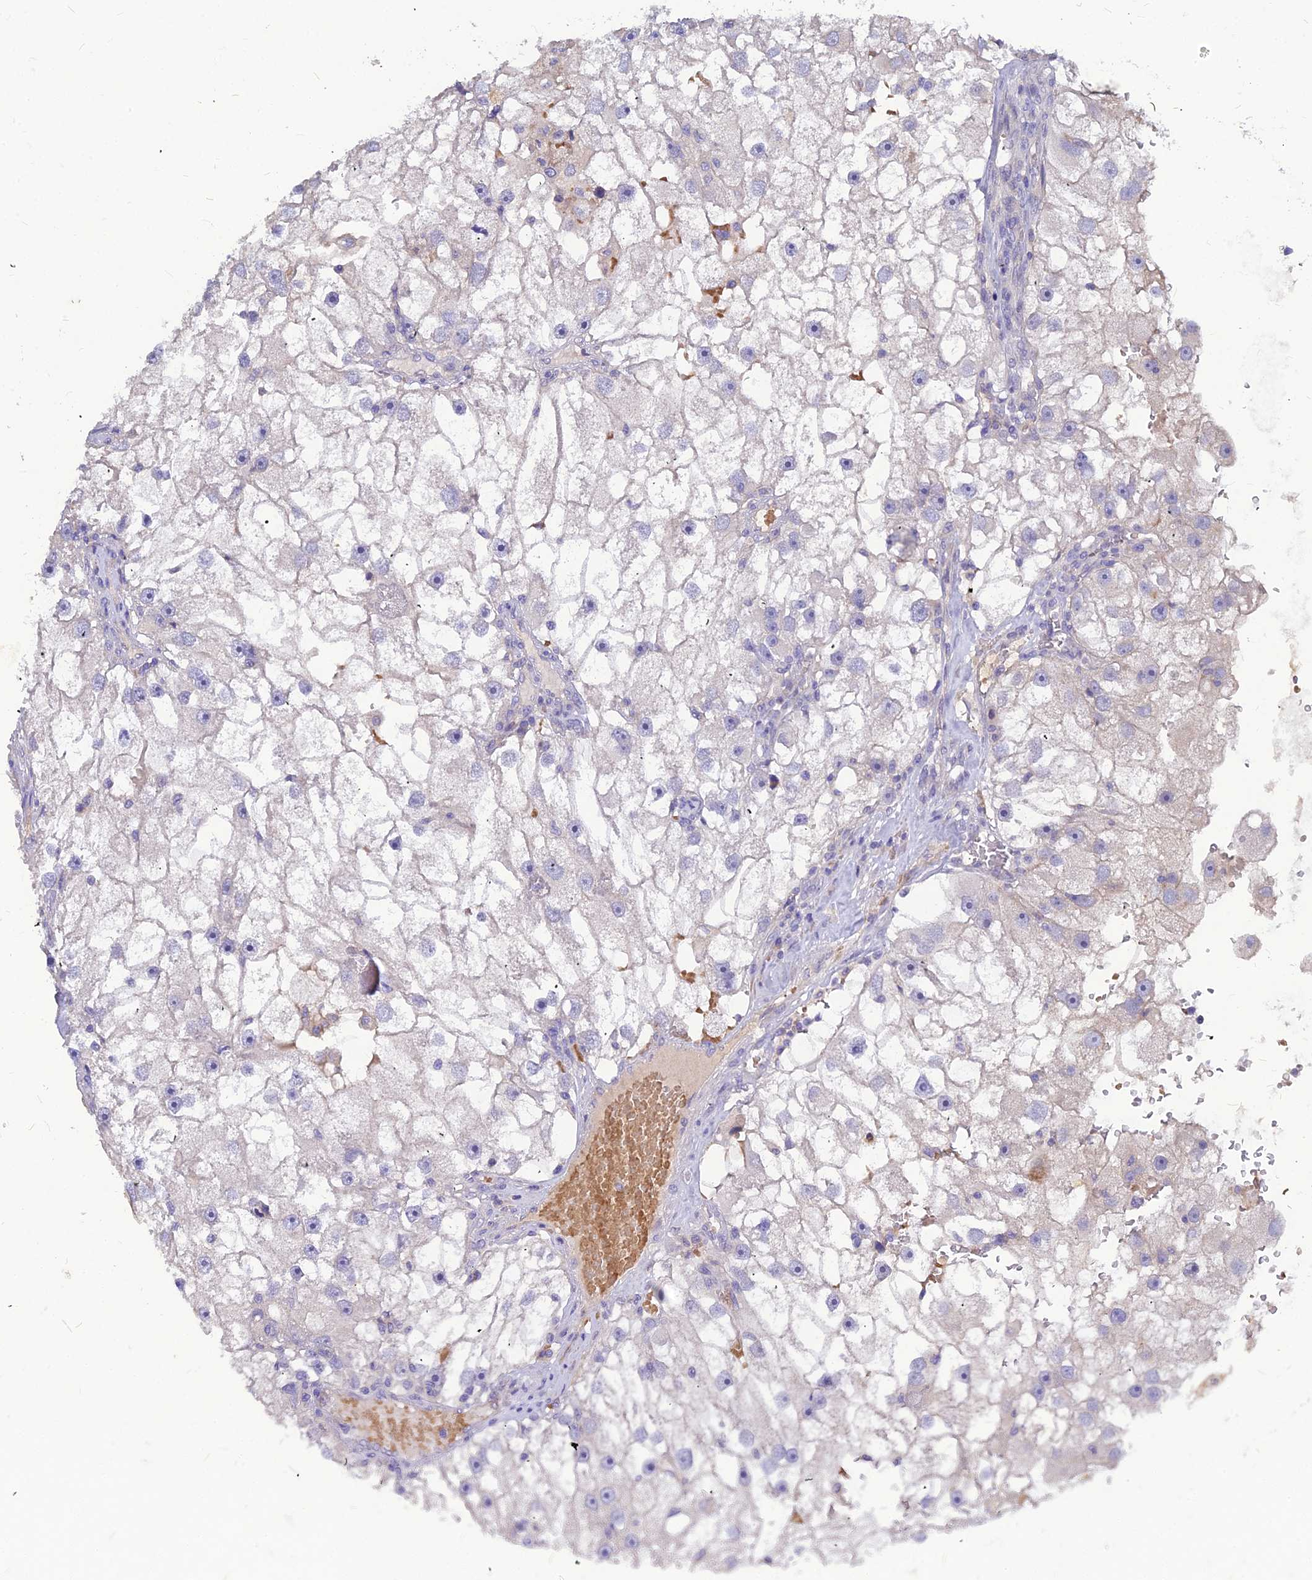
{"staining": {"intensity": "negative", "quantity": "none", "location": "none"}, "tissue": "renal cancer", "cell_type": "Tumor cells", "image_type": "cancer", "snomed": [{"axis": "morphology", "description": "Adenocarcinoma, NOS"}, {"axis": "topography", "description": "Kidney"}], "caption": "DAB (3,3'-diaminobenzidine) immunohistochemical staining of renal cancer (adenocarcinoma) shows no significant expression in tumor cells. (Immunohistochemistry, brightfield microscopy, high magnification).", "gene": "DMRTA1", "patient": {"sex": "male", "age": 63}}